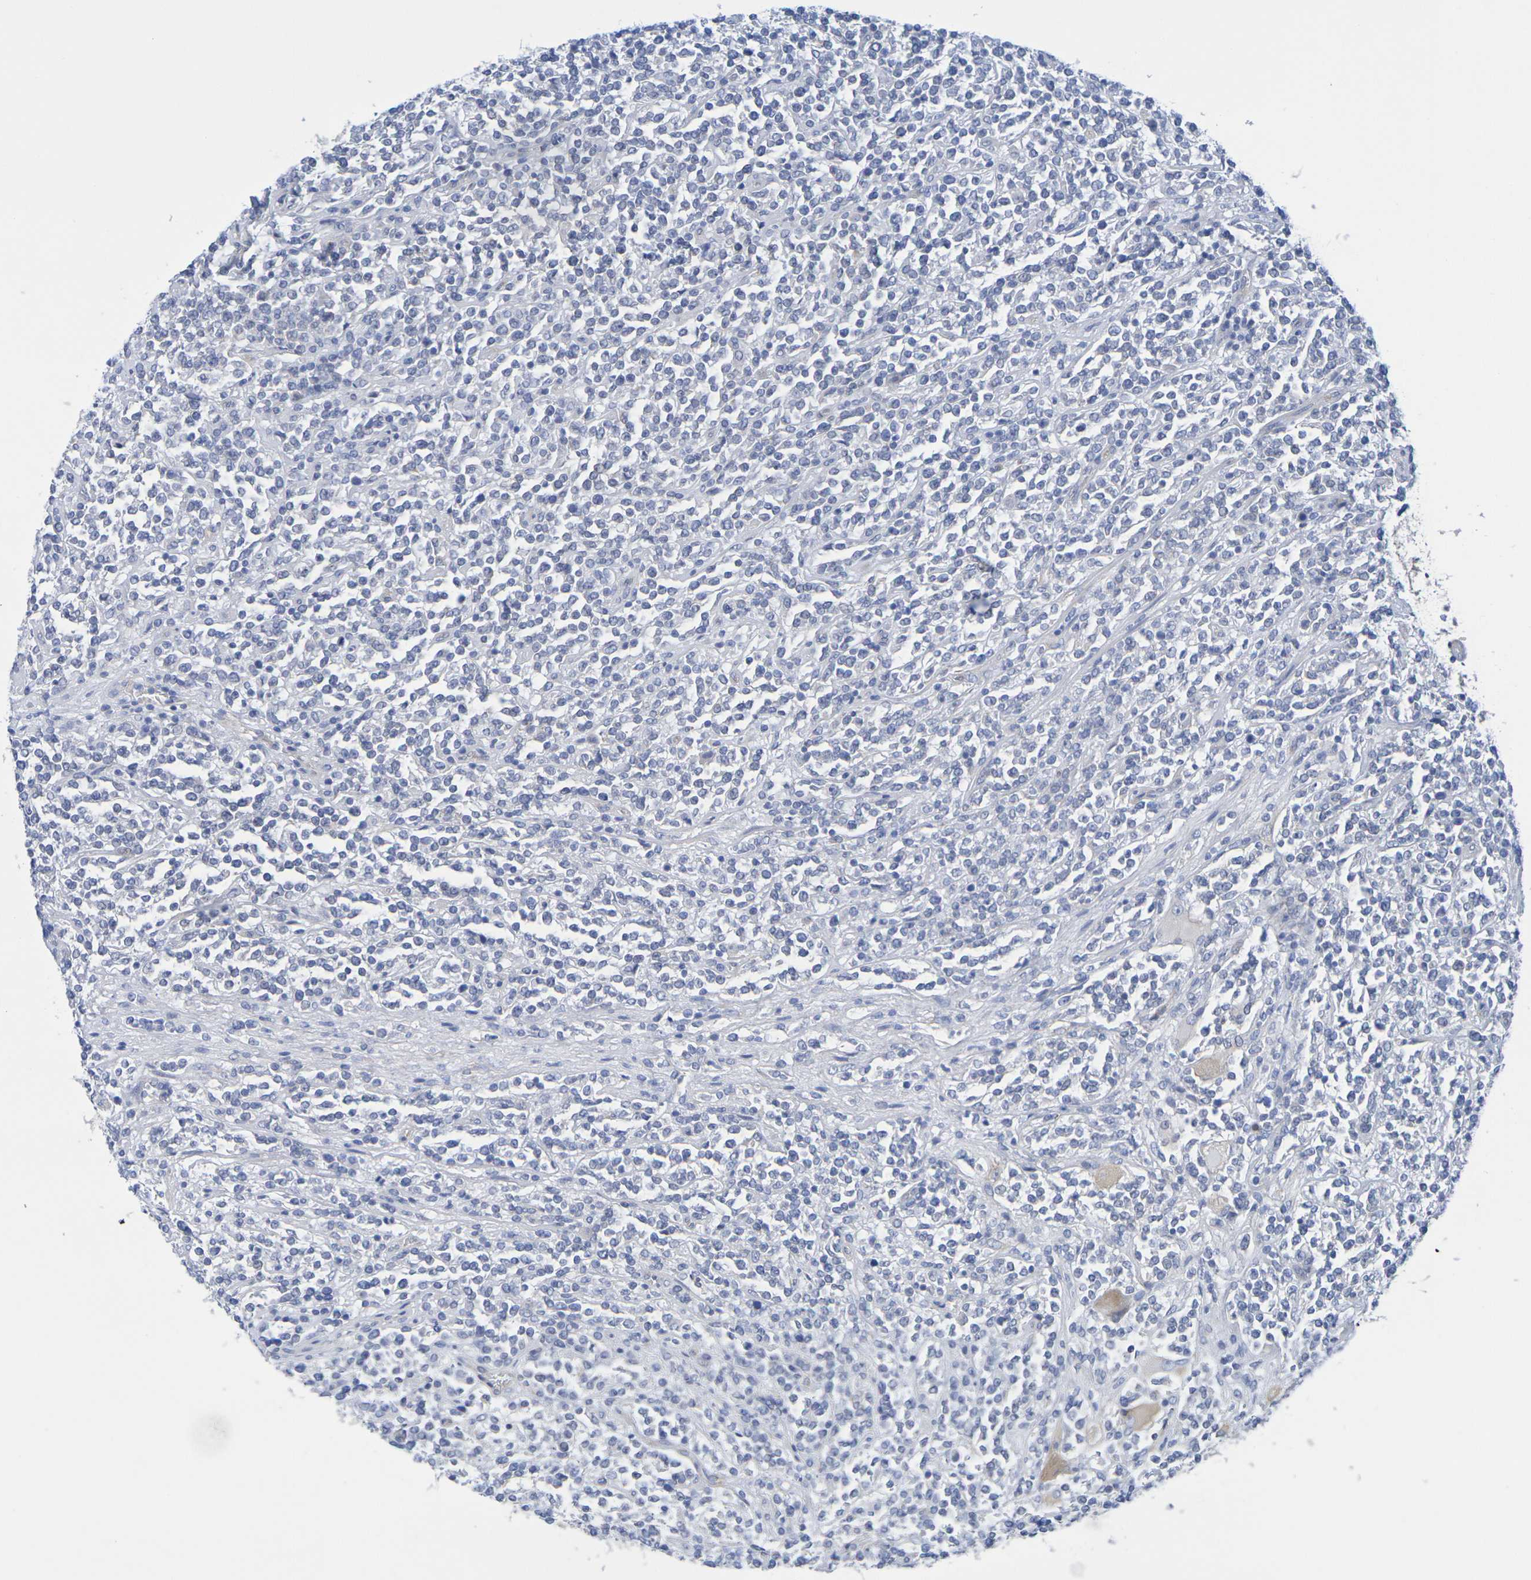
{"staining": {"intensity": "negative", "quantity": "none", "location": "none"}, "tissue": "lymphoma", "cell_type": "Tumor cells", "image_type": "cancer", "snomed": [{"axis": "morphology", "description": "Malignant lymphoma, non-Hodgkin's type, High grade"}, {"axis": "topography", "description": "Soft tissue"}], "caption": "This is a micrograph of immunohistochemistry staining of lymphoma, which shows no positivity in tumor cells. Brightfield microscopy of IHC stained with DAB (brown) and hematoxylin (blue), captured at high magnification.", "gene": "TMCC3", "patient": {"sex": "male", "age": 18}}